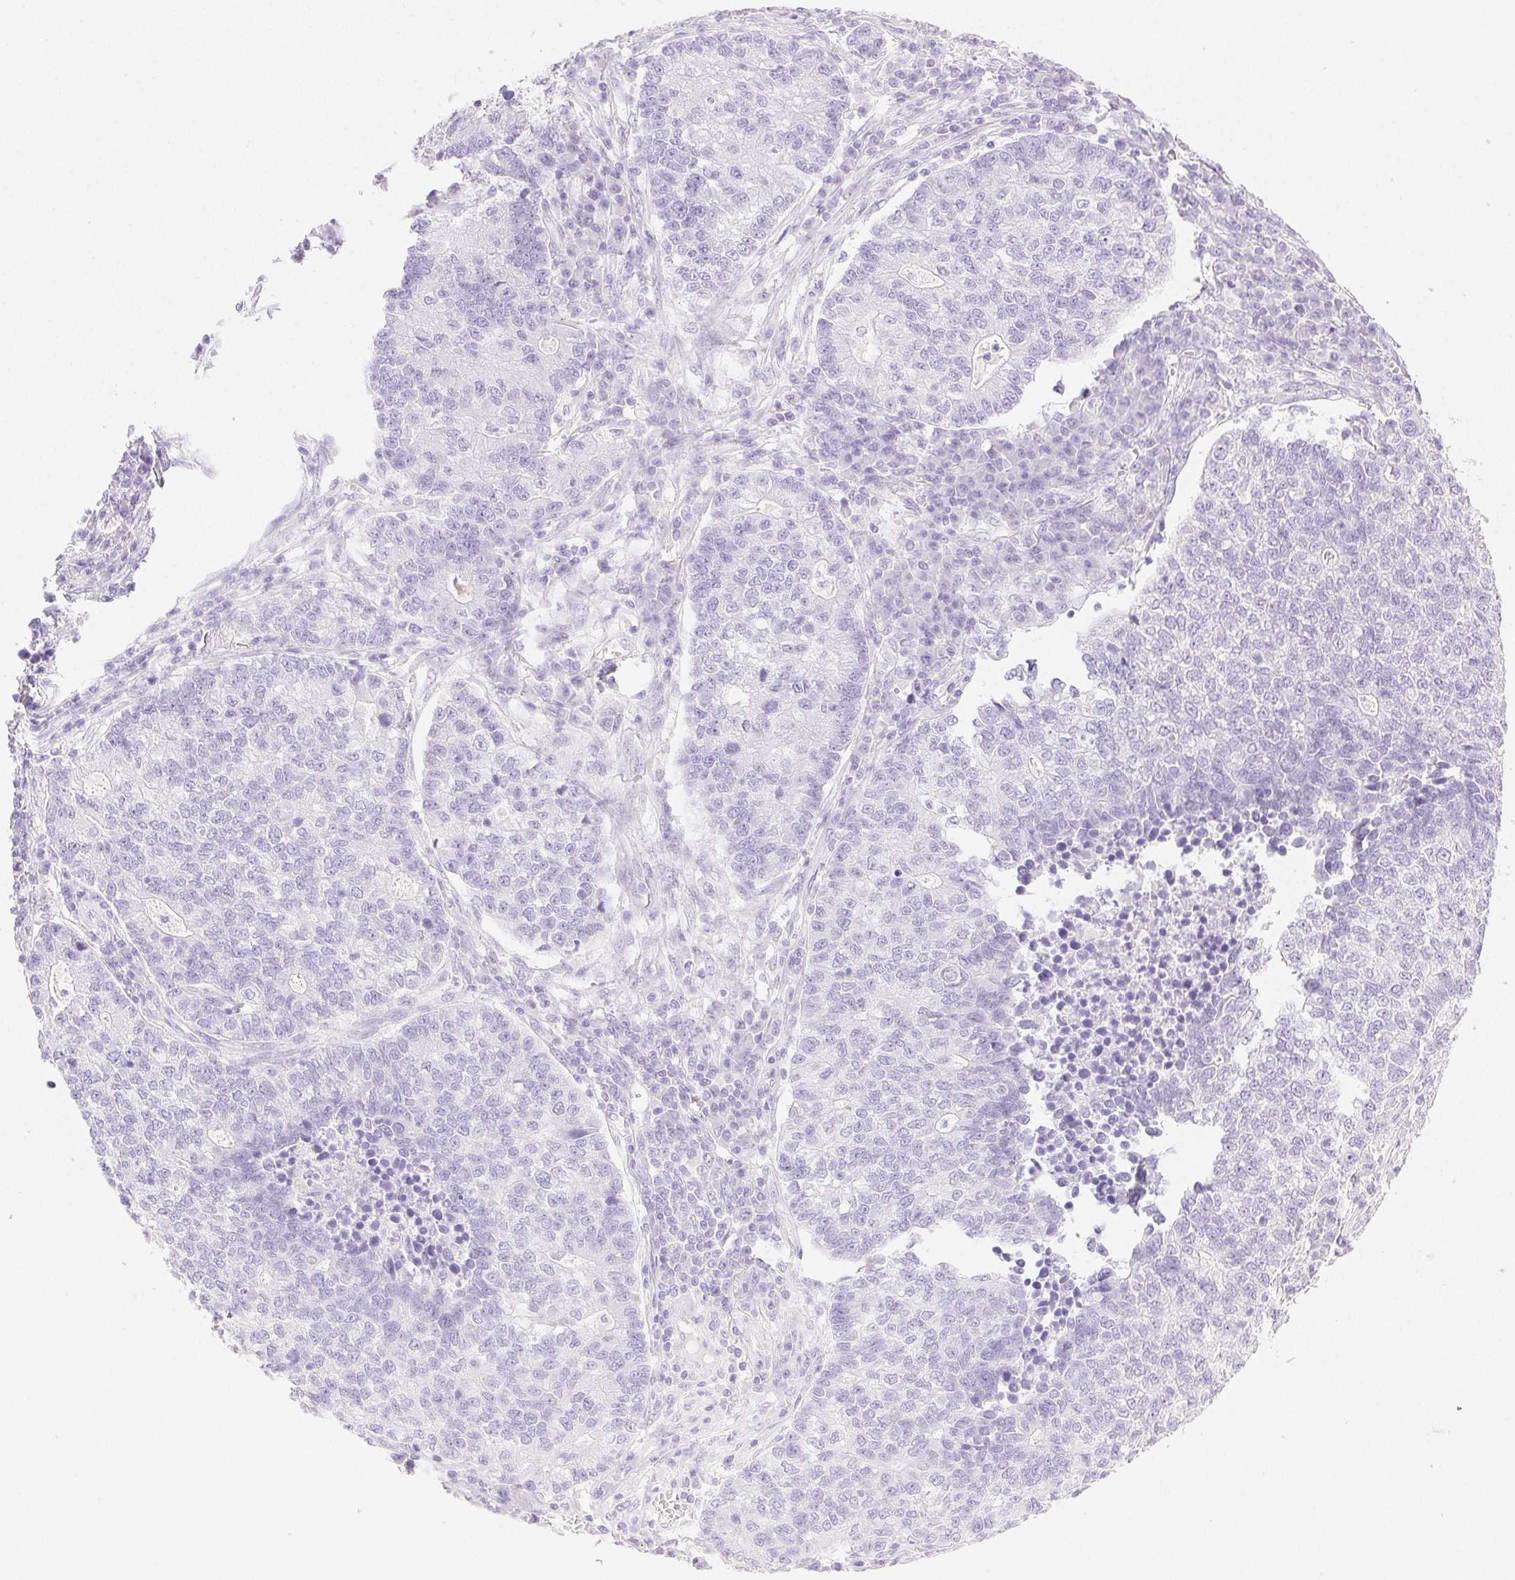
{"staining": {"intensity": "negative", "quantity": "none", "location": "none"}, "tissue": "lung cancer", "cell_type": "Tumor cells", "image_type": "cancer", "snomed": [{"axis": "morphology", "description": "Adenocarcinoma, NOS"}, {"axis": "topography", "description": "Lung"}], "caption": "The IHC histopathology image has no significant staining in tumor cells of adenocarcinoma (lung) tissue.", "gene": "SPACA4", "patient": {"sex": "male", "age": 57}}